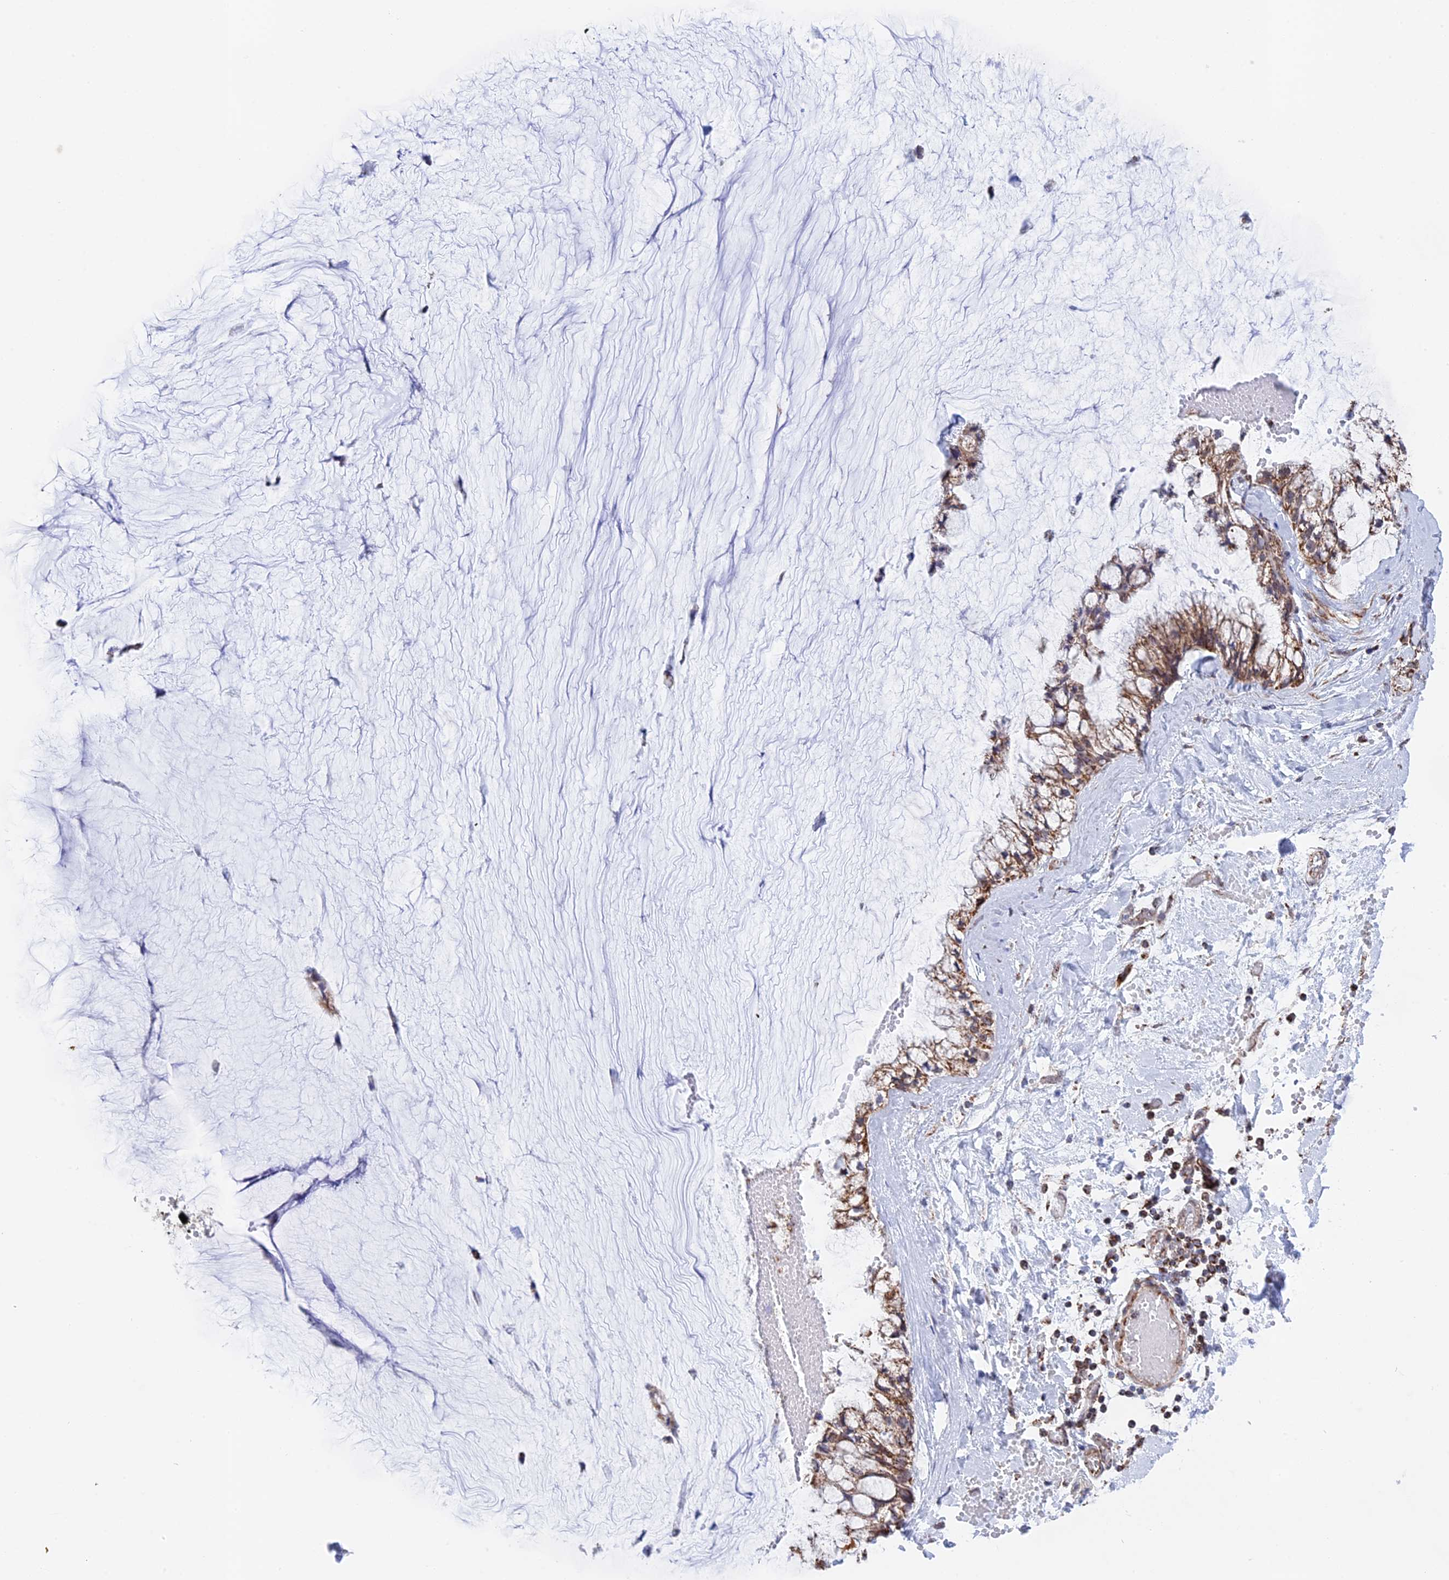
{"staining": {"intensity": "moderate", "quantity": ">75%", "location": "cytoplasmic/membranous"}, "tissue": "ovarian cancer", "cell_type": "Tumor cells", "image_type": "cancer", "snomed": [{"axis": "morphology", "description": "Cystadenocarcinoma, mucinous, NOS"}, {"axis": "topography", "description": "Ovary"}], "caption": "Protein staining by immunohistochemistry demonstrates moderate cytoplasmic/membranous staining in about >75% of tumor cells in mucinous cystadenocarcinoma (ovarian).", "gene": "CDC16", "patient": {"sex": "female", "age": 39}}